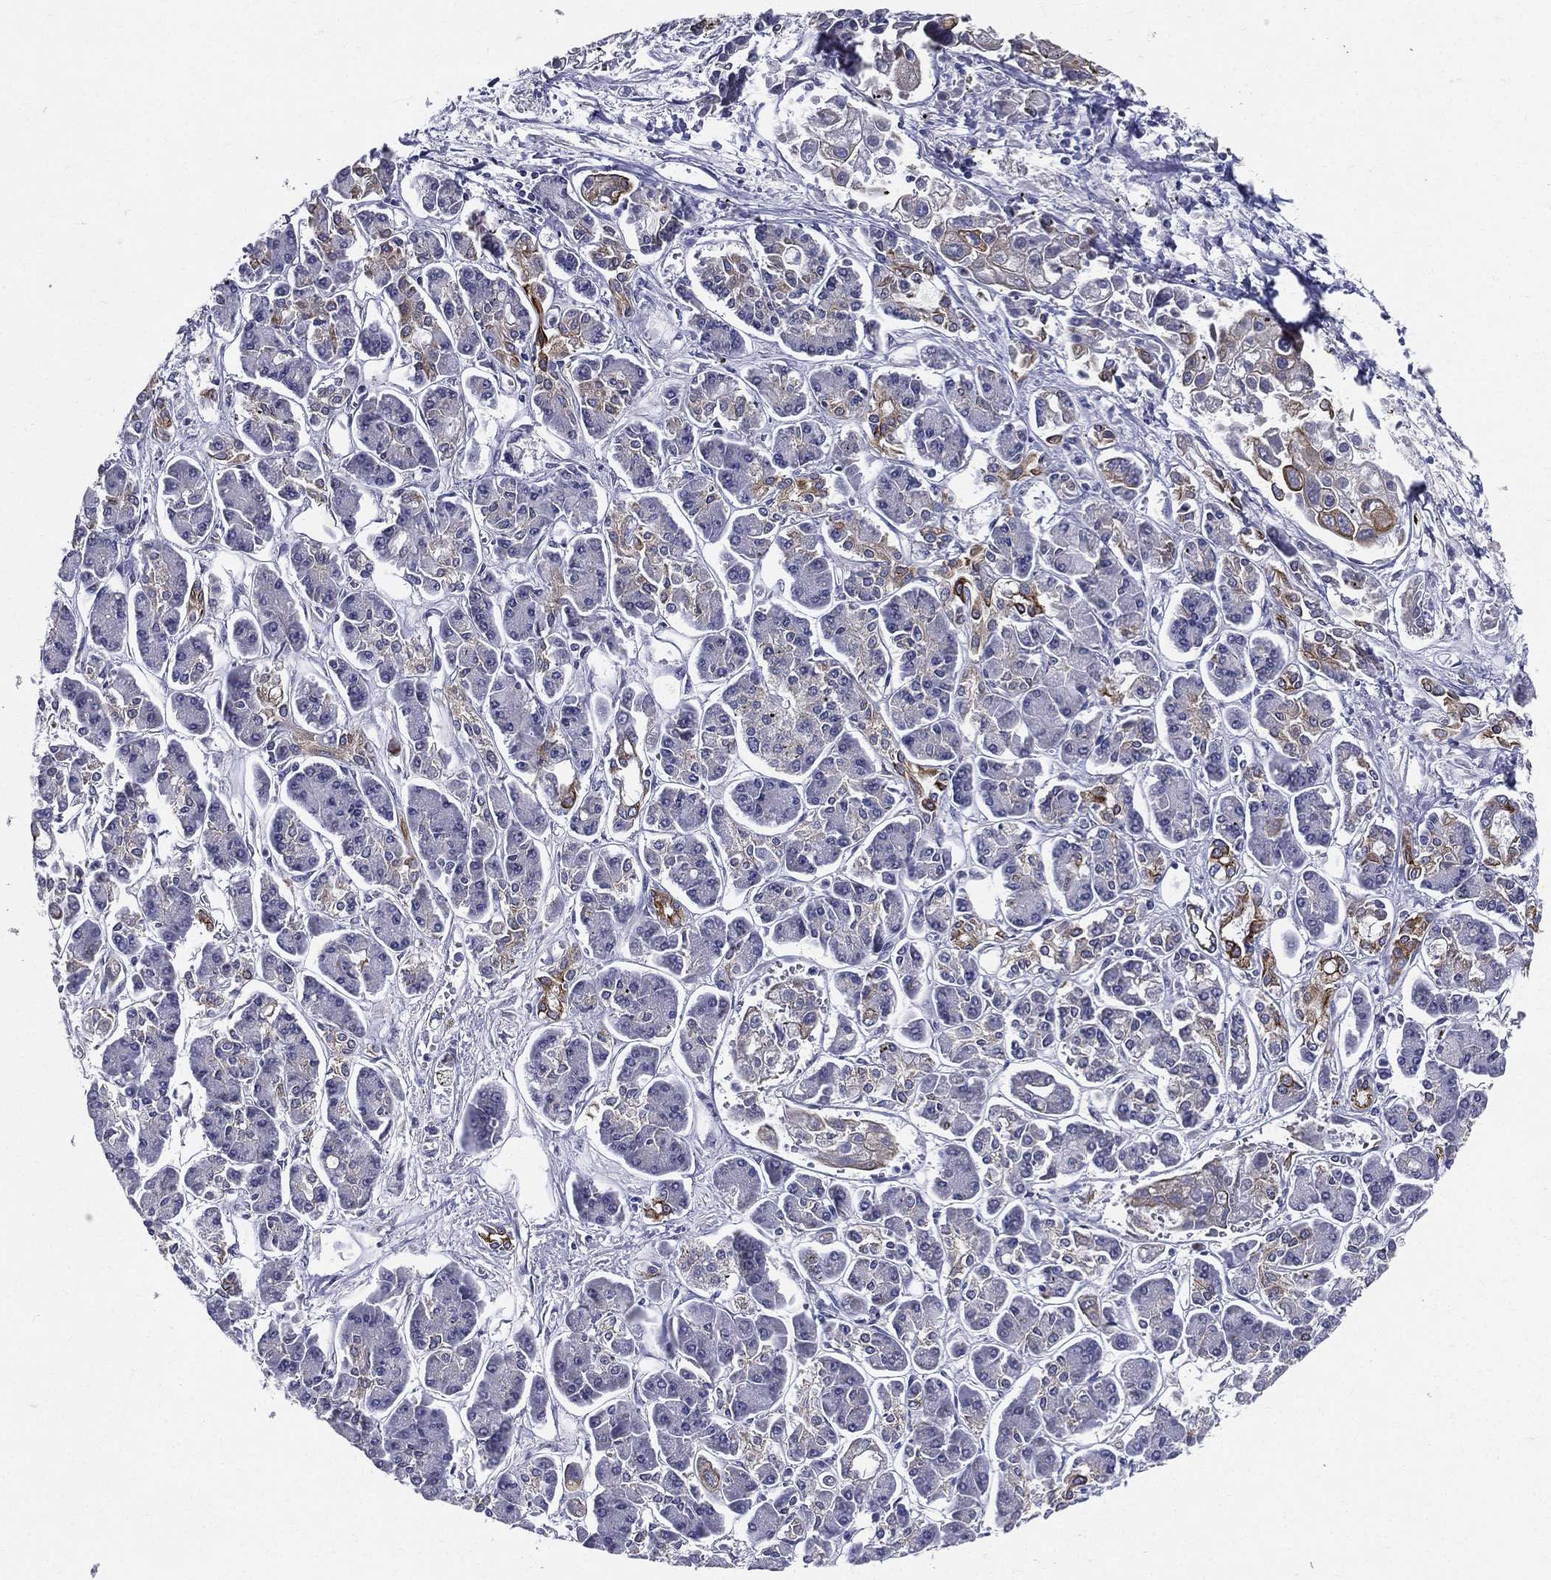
{"staining": {"intensity": "moderate", "quantity": "<25%", "location": "cytoplasmic/membranous"}, "tissue": "pancreatic cancer", "cell_type": "Tumor cells", "image_type": "cancer", "snomed": [{"axis": "morphology", "description": "Adenocarcinoma, NOS"}, {"axis": "topography", "description": "Pancreas"}], "caption": "Moderate cytoplasmic/membranous staining for a protein is seen in approximately <25% of tumor cells of pancreatic adenocarcinoma using immunohistochemistry.", "gene": "PWWP3A", "patient": {"sex": "male", "age": 85}}